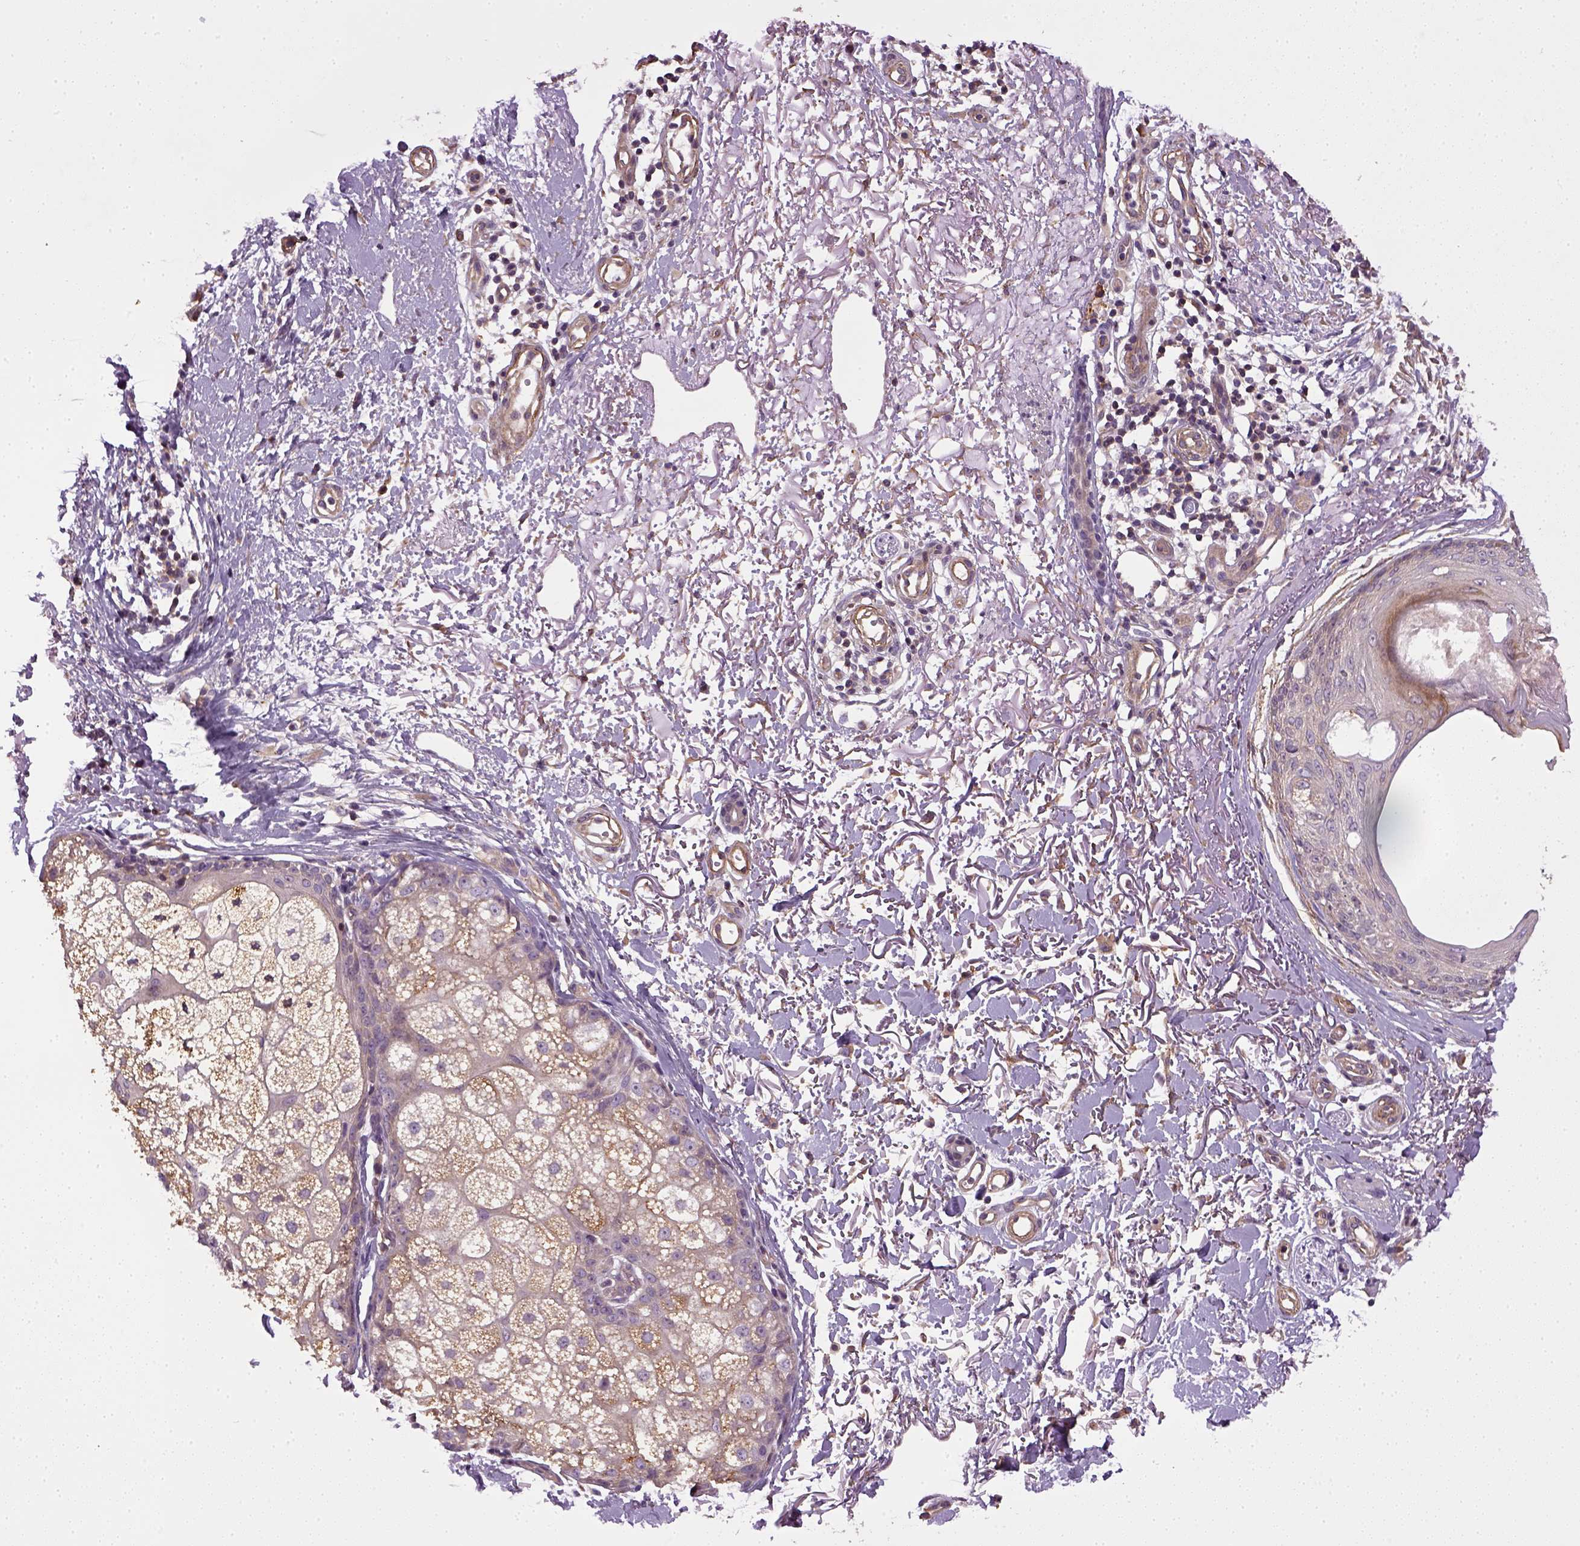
{"staining": {"intensity": "negative", "quantity": "none", "location": "none"}, "tissue": "skin cancer", "cell_type": "Tumor cells", "image_type": "cancer", "snomed": [{"axis": "morphology", "description": "Basal cell carcinoma"}, {"axis": "topography", "description": "Skin"}], "caption": "The micrograph reveals no staining of tumor cells in skin basal cell carcinoma.", "gene": "TPRG1", "patient": {"sex": "male", "age": 74}}